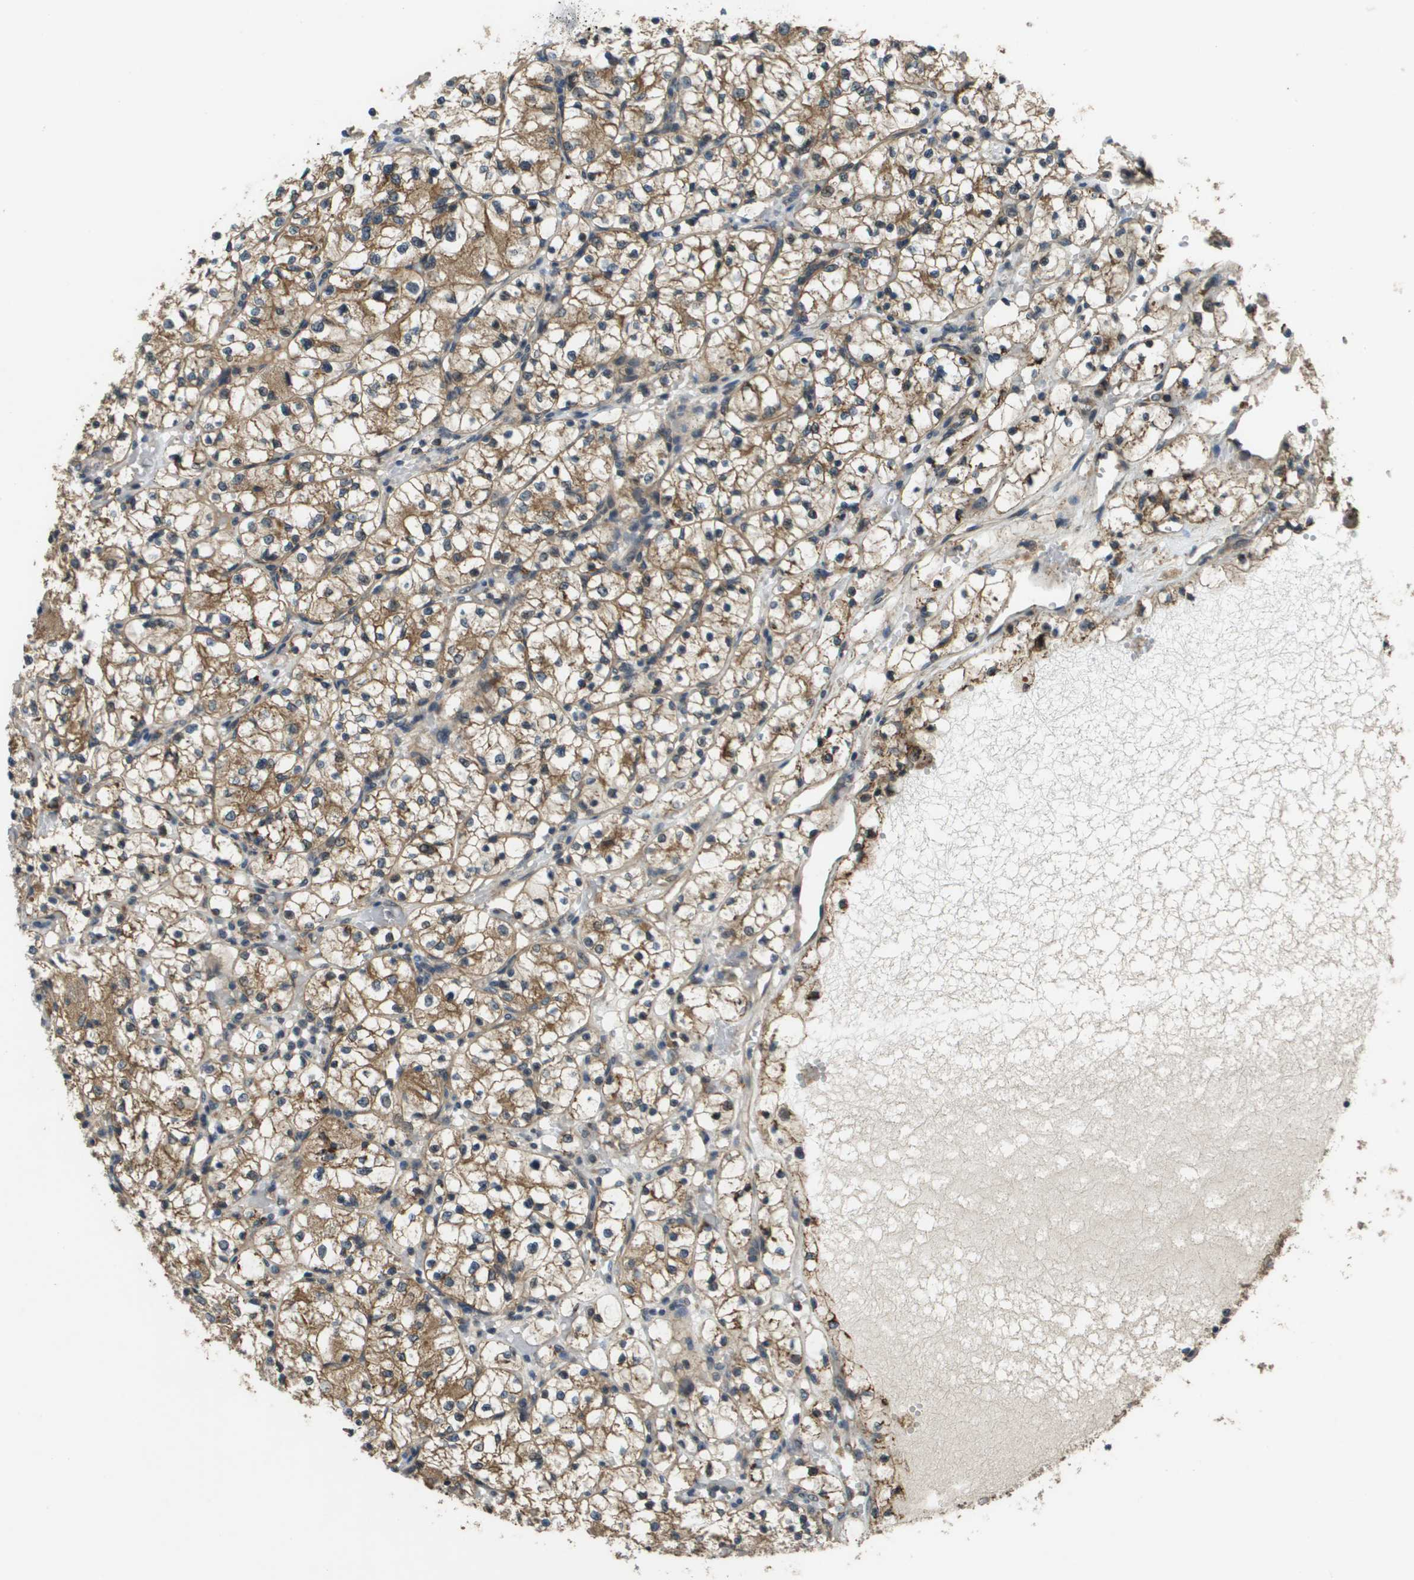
{"staining": {"intensity": "moderate", "quantity": "25%-75%", "location": "cytoplasmic/membranous"}, "tissue": "renal cancer", "cell_type": "Tumor cells", "image_type": "cancer", "snomed": [{"axis": "morphology", "description": "Adenocarcinoma, NOS"}, {"axis": "topography", "description": "Kidney"}], "caption": "DAB (3,3'-diaminobenzidine) immunohistochemical staining of human renal adenocarcinoma exhibits moderate cytoplasmic/membranous protein staining in approximately 25%-75% of tumor cells. The staining was performed using DAB to visualize the protein expression in brown, while the nuclei were stained in blue with hematoxylin (Magnification: 20x).", "gene": "CDKN2C", "patient": {"sex": "female", "age": 60}}